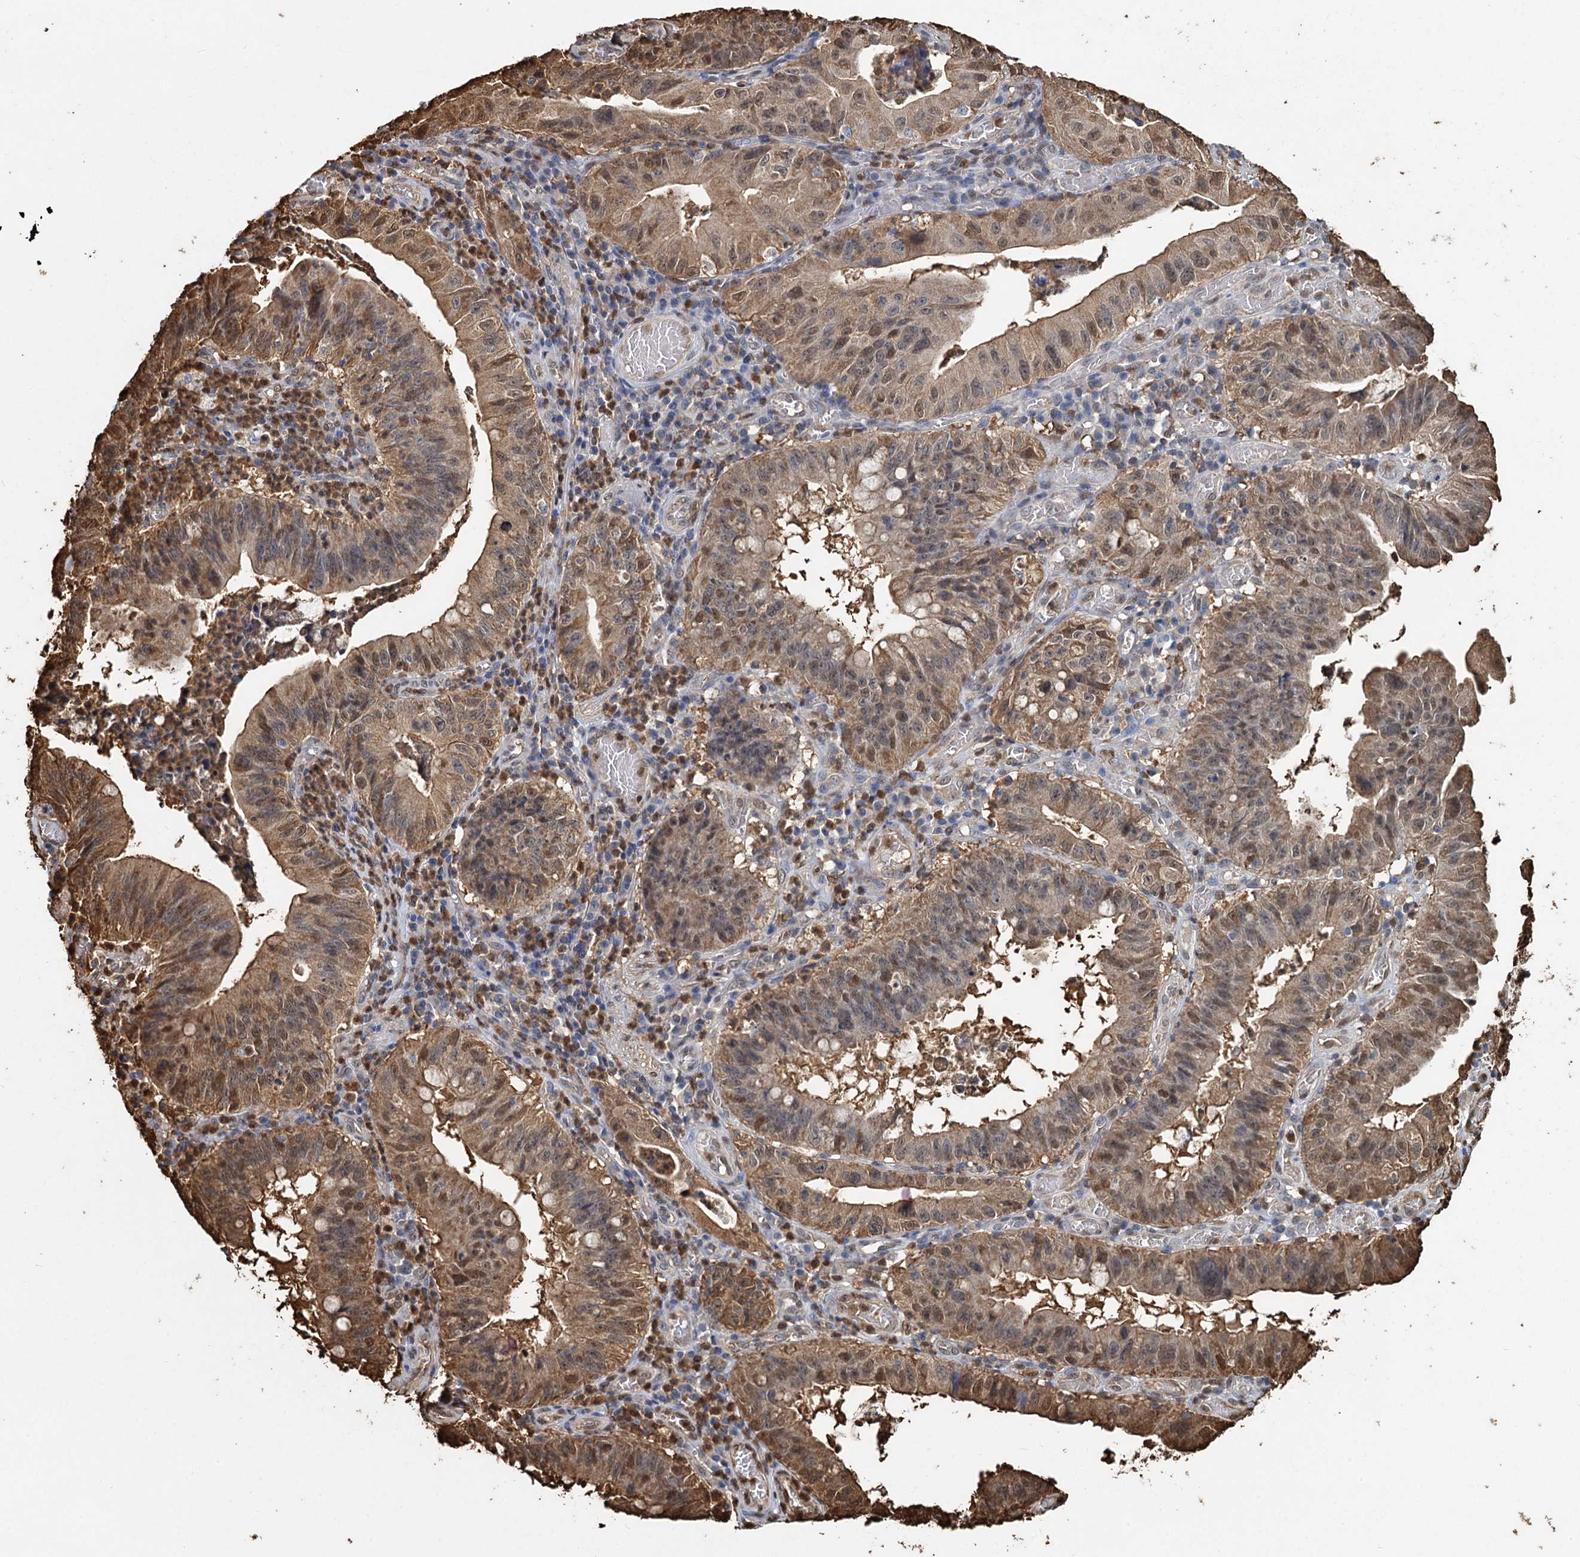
{"staining": {"intensity": "moderate", "quantity": ">75%", "location": "cytoplasmic/membranous,nuclear"}, "tissue": "stomach cancer", "cell_type": "Tumor cells", "image_type": "cancer", "snomed": [{"axis": "morphology", "description": "Adenocarcinoma, NOS"}, {"axis": "topography", "description": "Stomach"}], "caption": "Human adenocarcinoma (stomach) stained for a protein (brown) reveals moderate cytoplasmic/membranous and nuclear positive expression in approximately >75% of tumor cells.", "gene": "S100A6", "patient": {"sex": "male", "age": 59}}